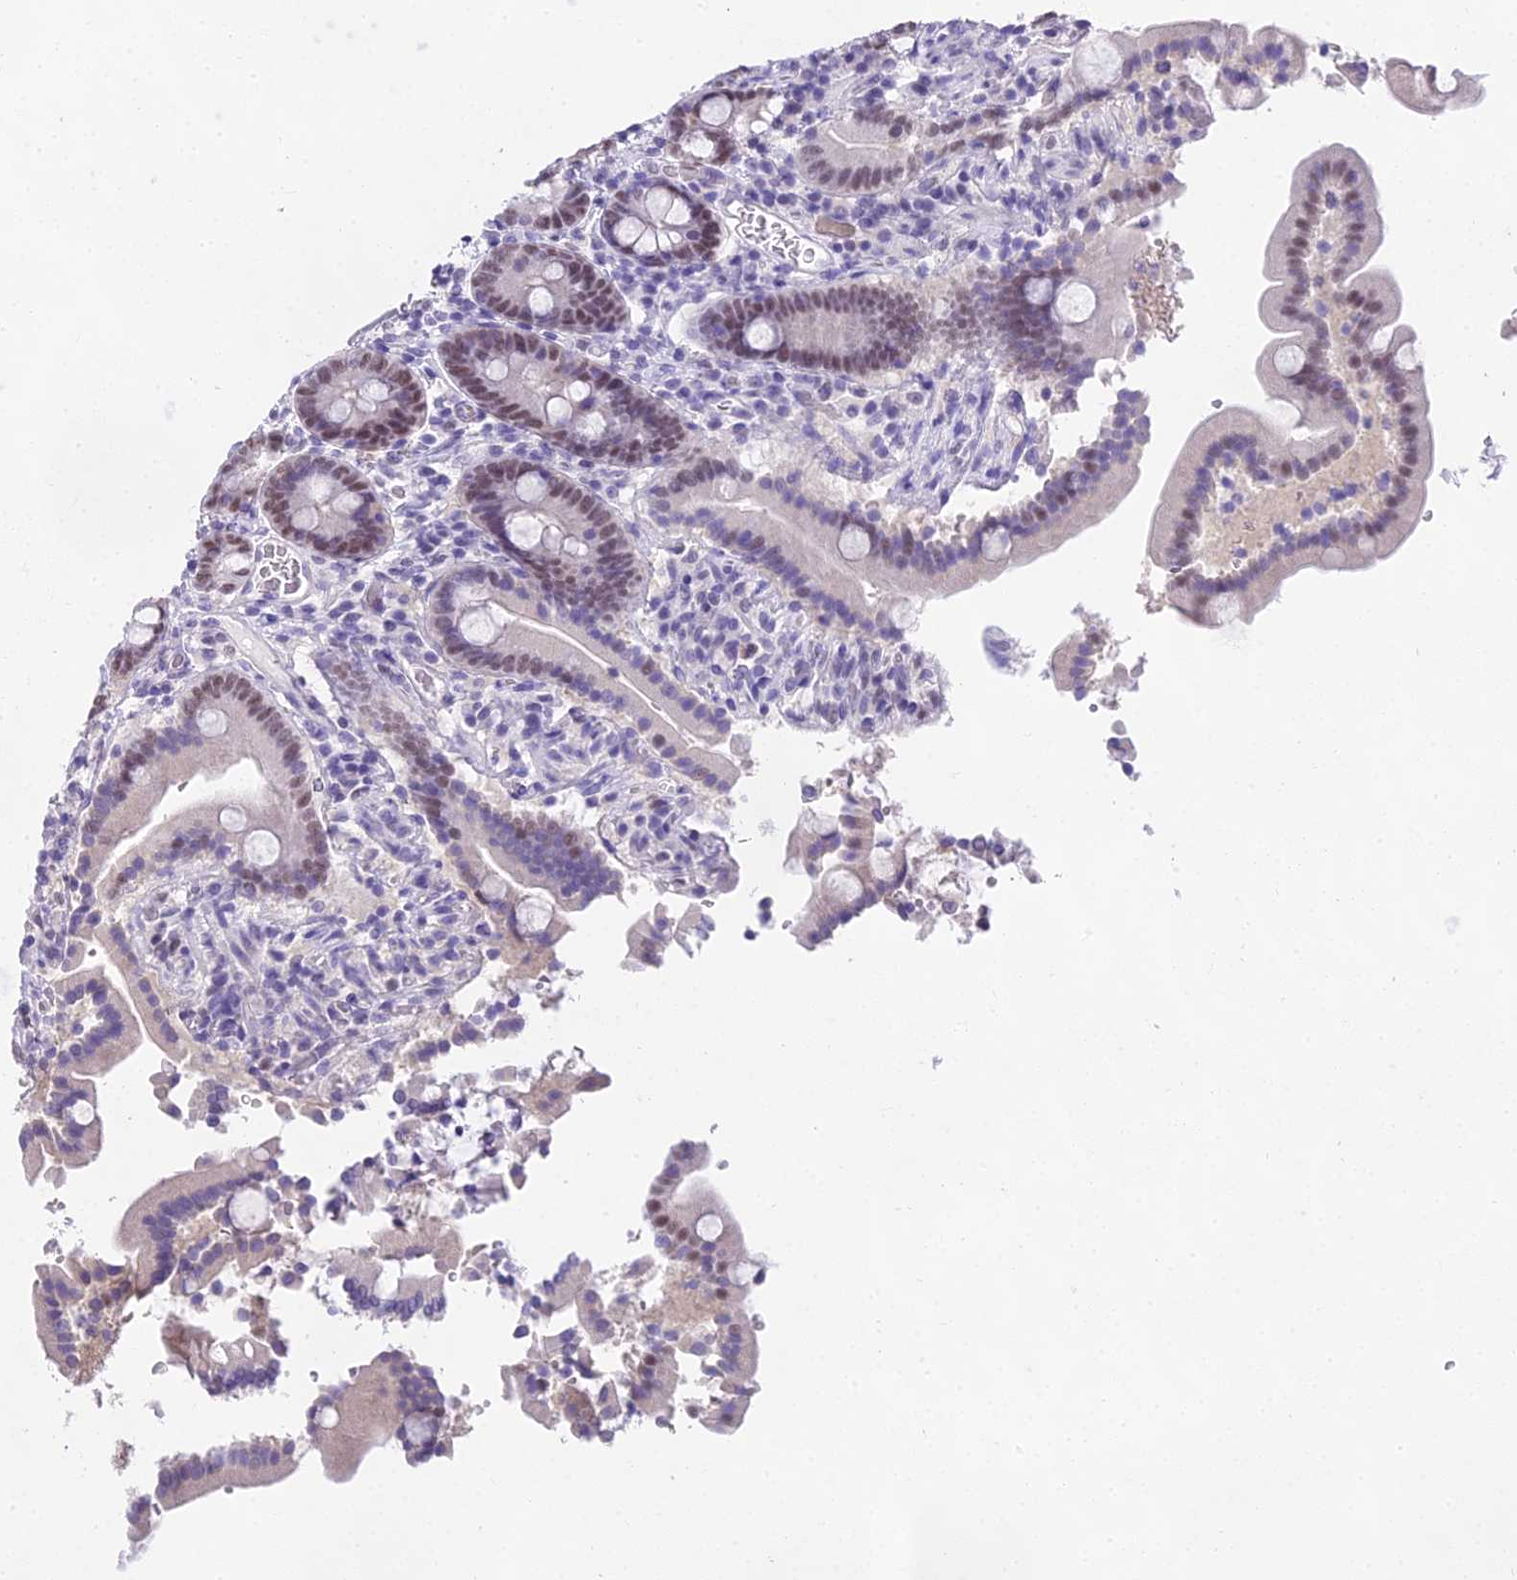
{"staining": {"intensity": "weak", "quantity": "<25%", "location": "nuclear"}, "tissue": "duodenum", "cell_type": "Glandular cells", "image_type": "normal", "snomed": [{"axis": "morphology", "description": "Normal tissue, NOS"}, {"axis": "topography", "description": "Duodenum"}], "caption": "Immunohistochemical staining of unremarkable duodenum exhibits no significant staining in glandular cells. (DAB (3,3'-diaminobenzidine) immunohistochemistry, high magnification).", "gene": "MAT2A", "patient": {"sex": "male", "age": 55}}